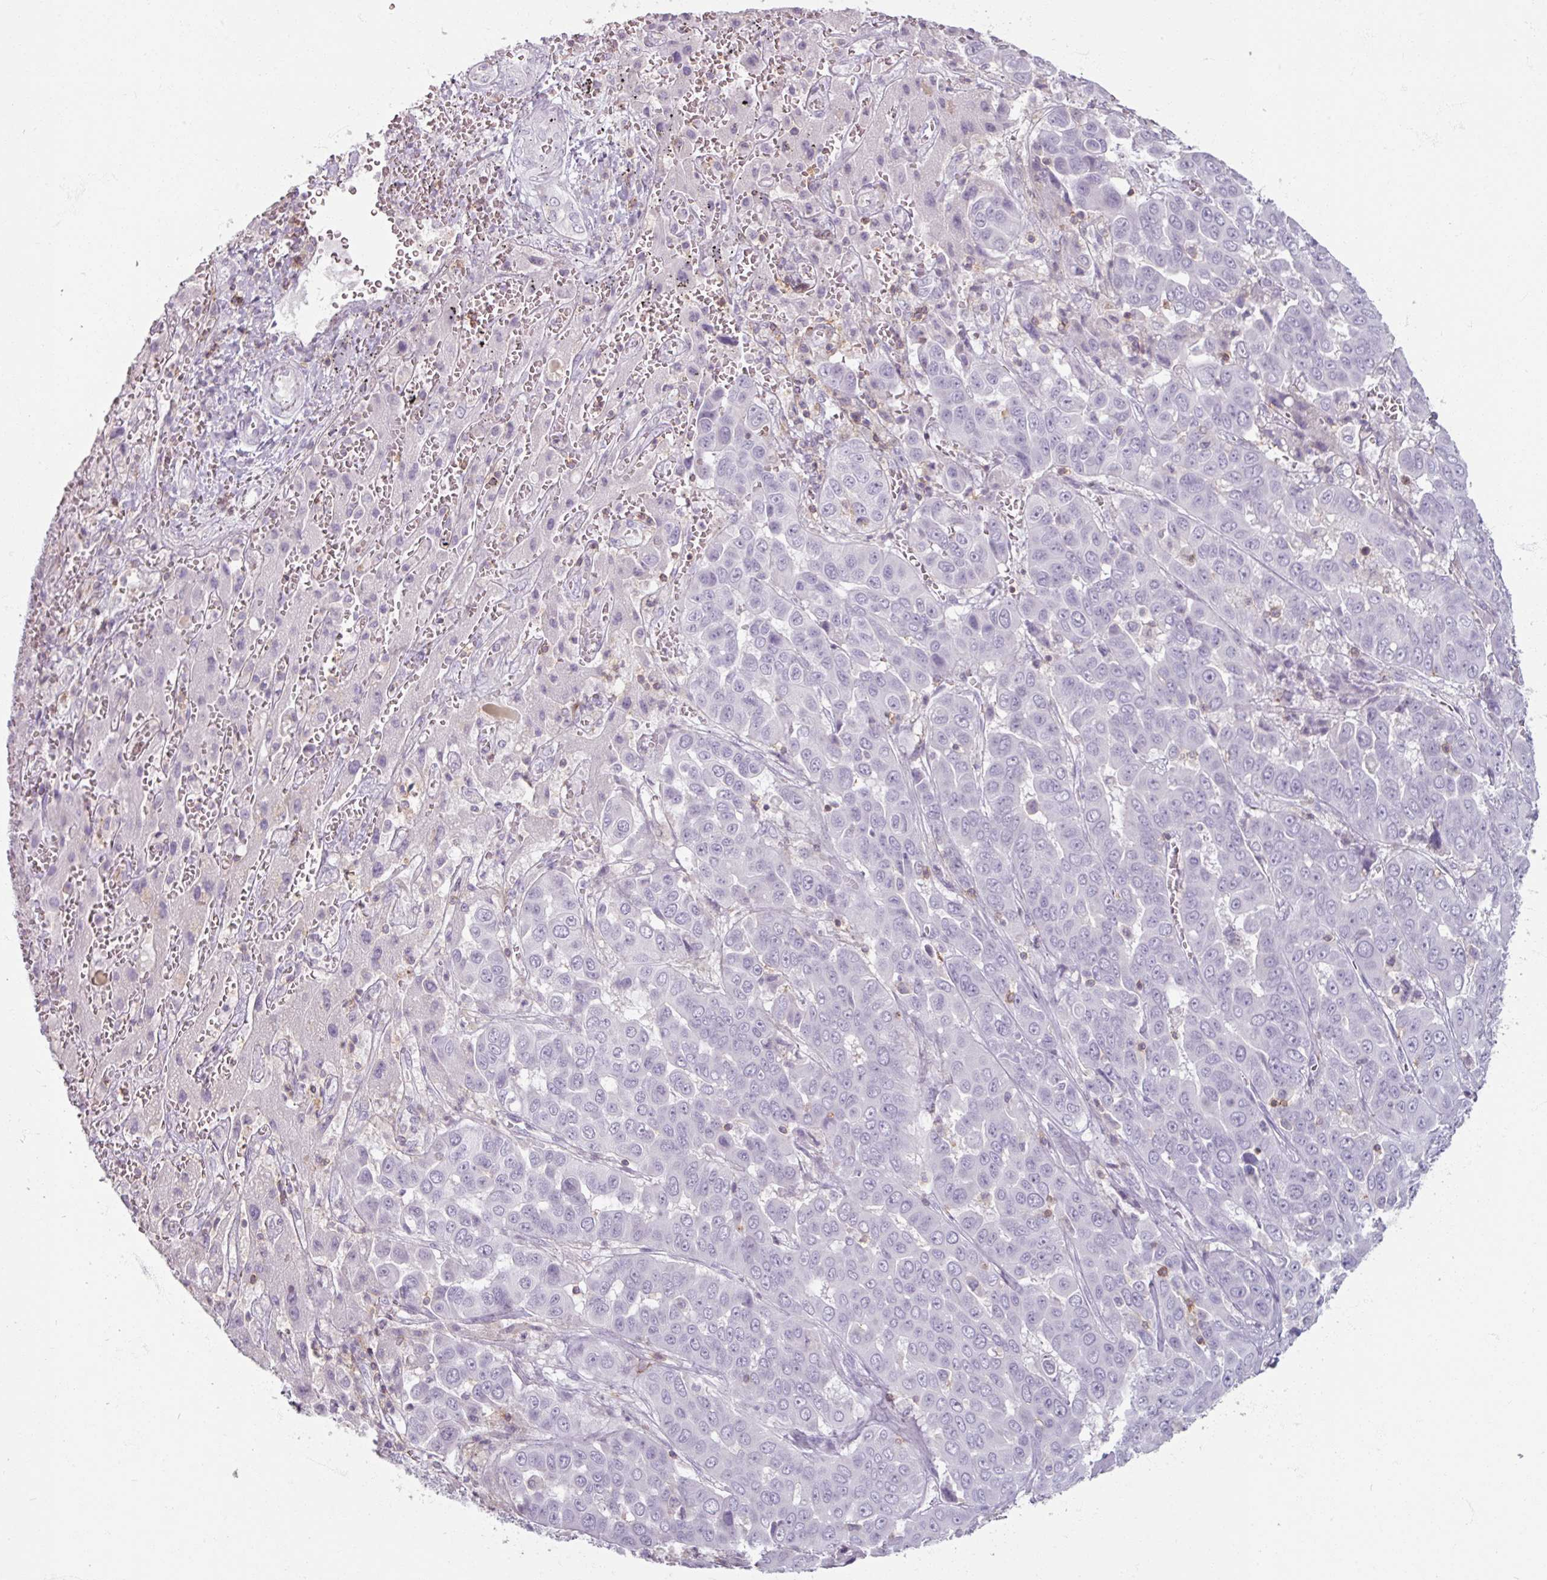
{"staining": {"intensity": "negative", "quantity": "none", "location": "none"}, "tissue": "liver cancer", "cell_type": "Tumor cells", "image_type": "cancer", "snomed": [{"axis": "morphology", "description": "Cholangiocarcinoma"}, {"axis": "topography", "description": "Liver"}], "caption": "This is a image of immunohistochemistry staining of liver cancer, which shows no staining in tumor cells. The staining was performed using DAB (3,3'-diaminobenzidine) to visualize the protein expression in brown, while the nuclei were stained in blue with hematoxylin (Magnification: 20x).", "gene": "PTPRC", "patient": {"sex": "female", "age": 52}}